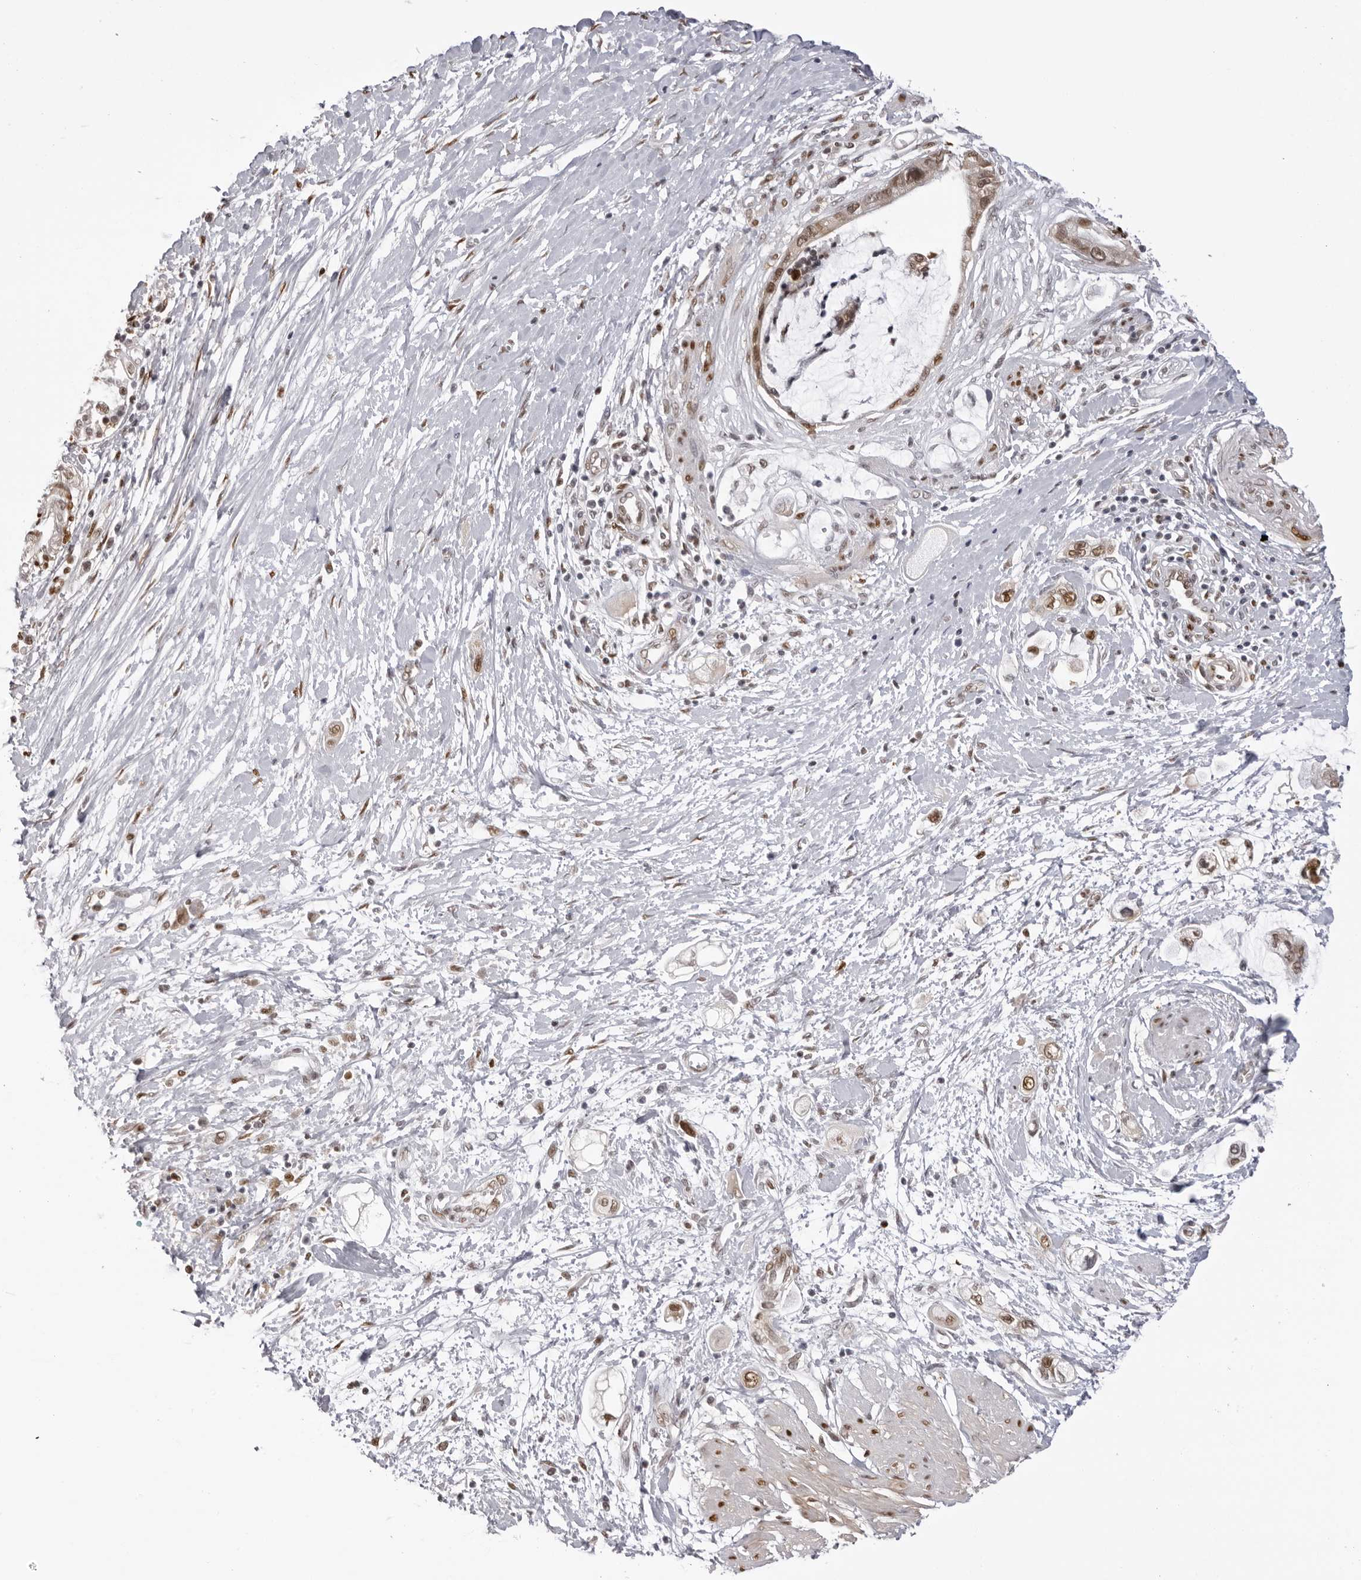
{"staining": {"intensity": "moderate", "quantity": ">75%", "location": "nuclear"}, "tissue": "pancreatic cancer", "cell_type": "Tumor cells", "image_type": "cancer", "snomed": [{"axis": "morphology", "description": "Adenocarcinoma, NOS"}, {"axis": "topography", "description": "Pancreas"}], "caption": "A brown stain shows moderate nuclear expression of a protein in pancreatic cancer (adenocarcinoma) tumor cells.", "gene": "HSPA4", "patient": {"sex": "male", "age": 59}}